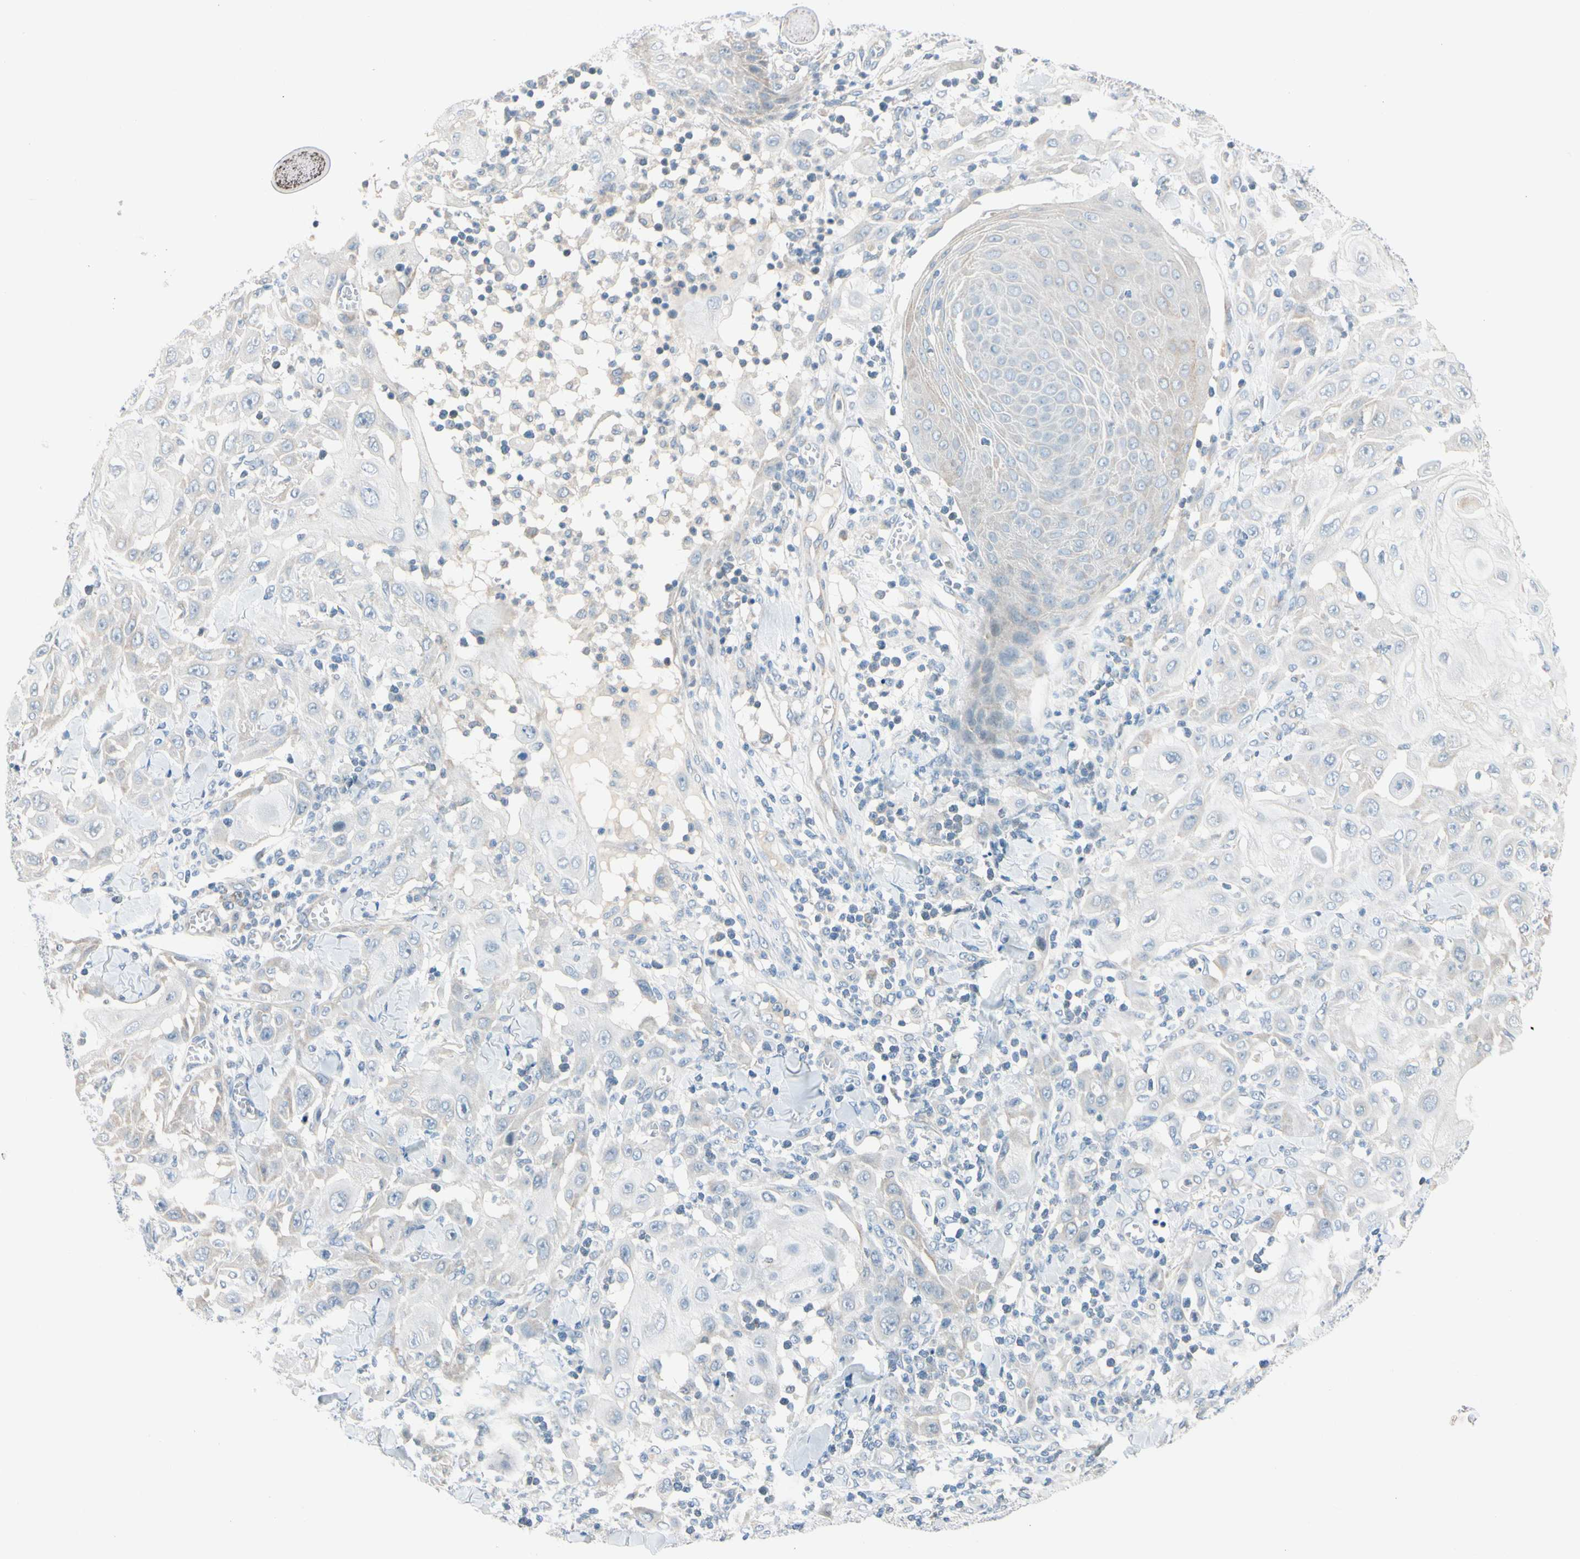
{"staining": {"intensity": "negative", "quantity": "none", "location": "none"}, "tissue": "skin cancer", "cell_type": "Tumor cells", "image_type": "cancer", "snomed": [{"axis": "morphology", "description": "Squamous cell carcinoma, NOS"}, {"axis": "topography", "description": "Skin"}], "caption": "This is an immunohistochemistry photomicrograph of human squamous cell carcinoma (skin). There is no expression in tumor cells.", "gene": "CFAP36", "patient": {"sex": "male", "age": 24}}